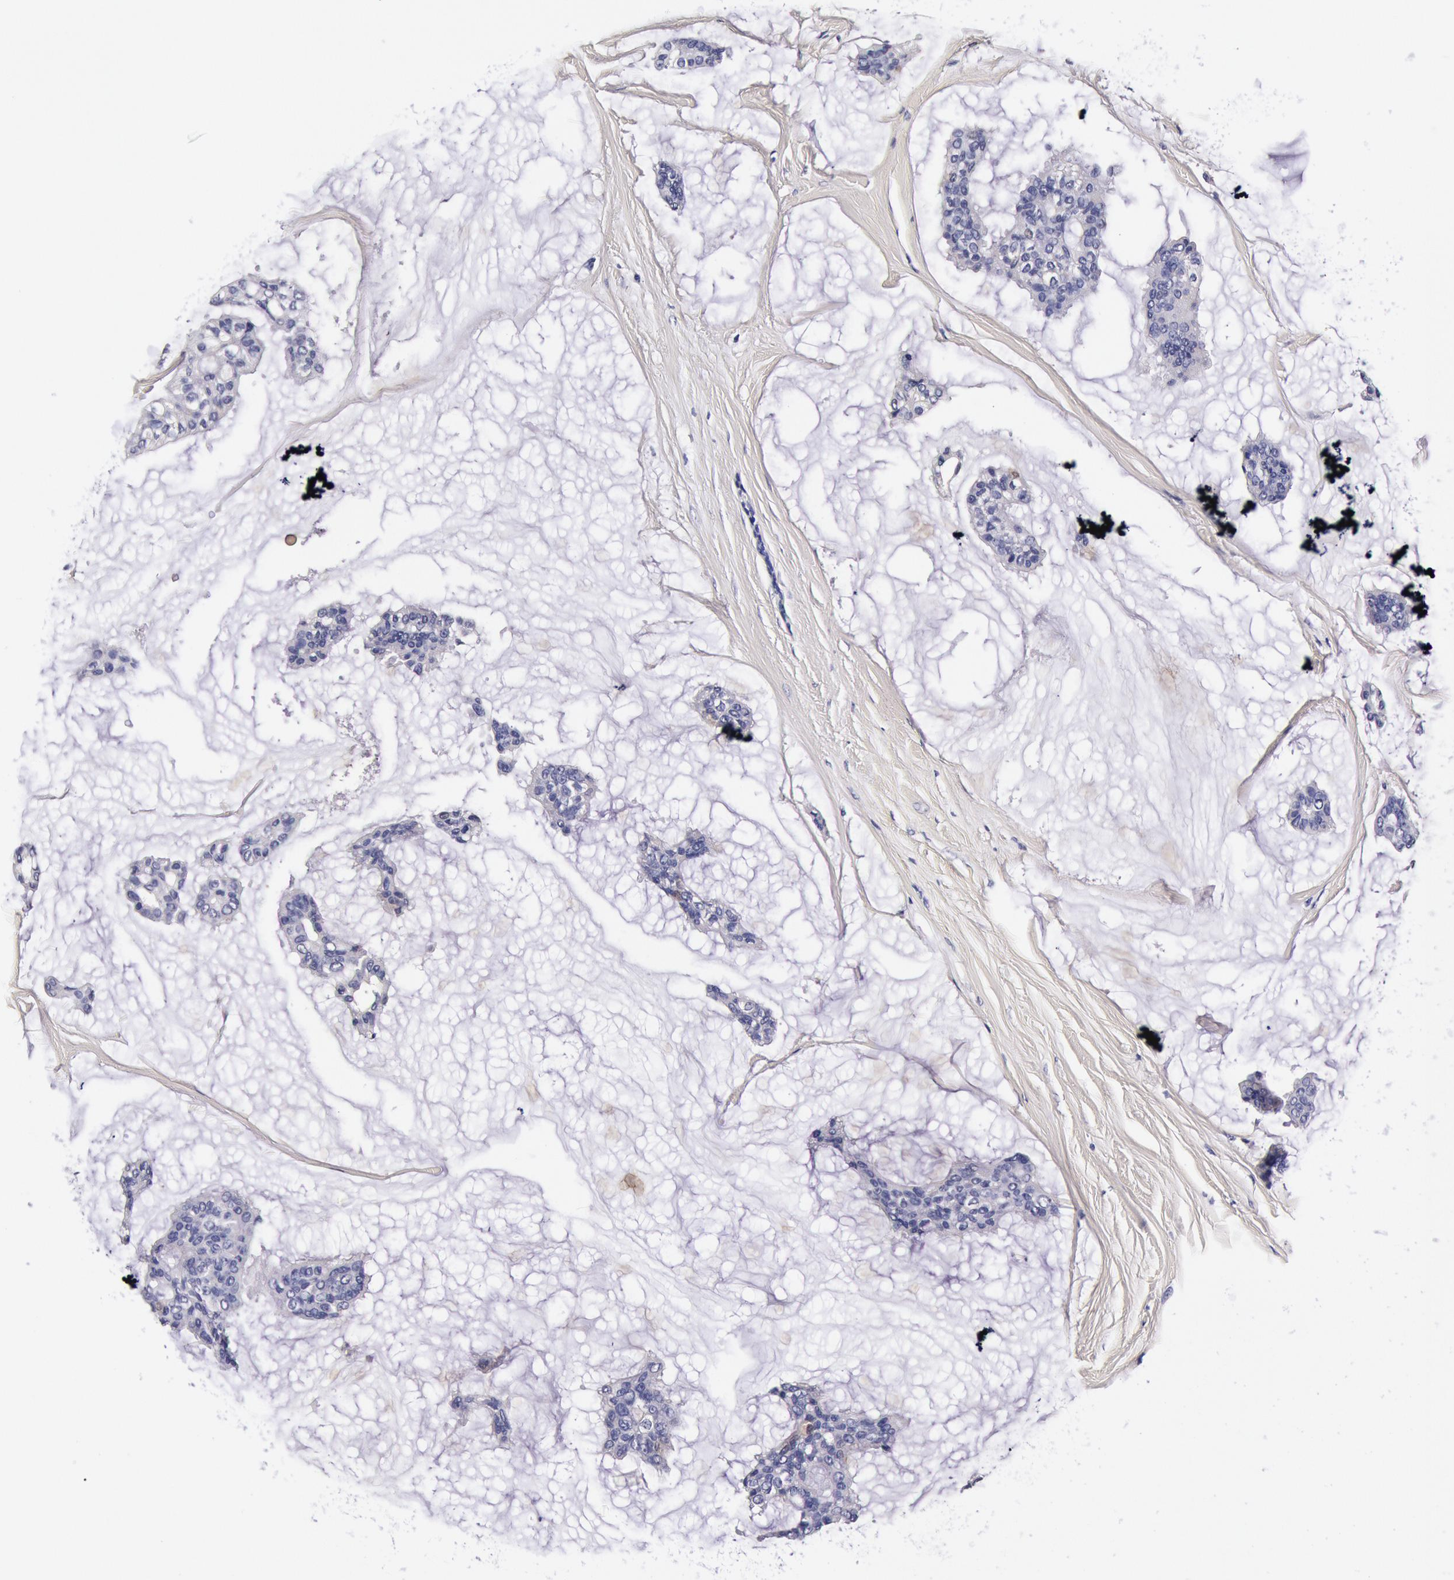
{"staining": {"intensity": "negative", "quantity": "none", "location": "none"}, "tissue": "breast cancer", "cell_type": "Tumor cells", "image_type": "cancer", "snomed": [{"axis": "morphology", "description": "Duct carcinoma"}, {"axis": "topography", "description": "Breast"}], "caption": "There is no significant expression in tumor cells of breast cancer (infiltrating ductal carcinoma). The staining is performed using DAB (3,3'-diaminobenzidine) brown chromogen with nuclei counter-stained in using hematoxylin.", "gene": "CCDC22", "patient": {"sex": "female", "age": 93}}